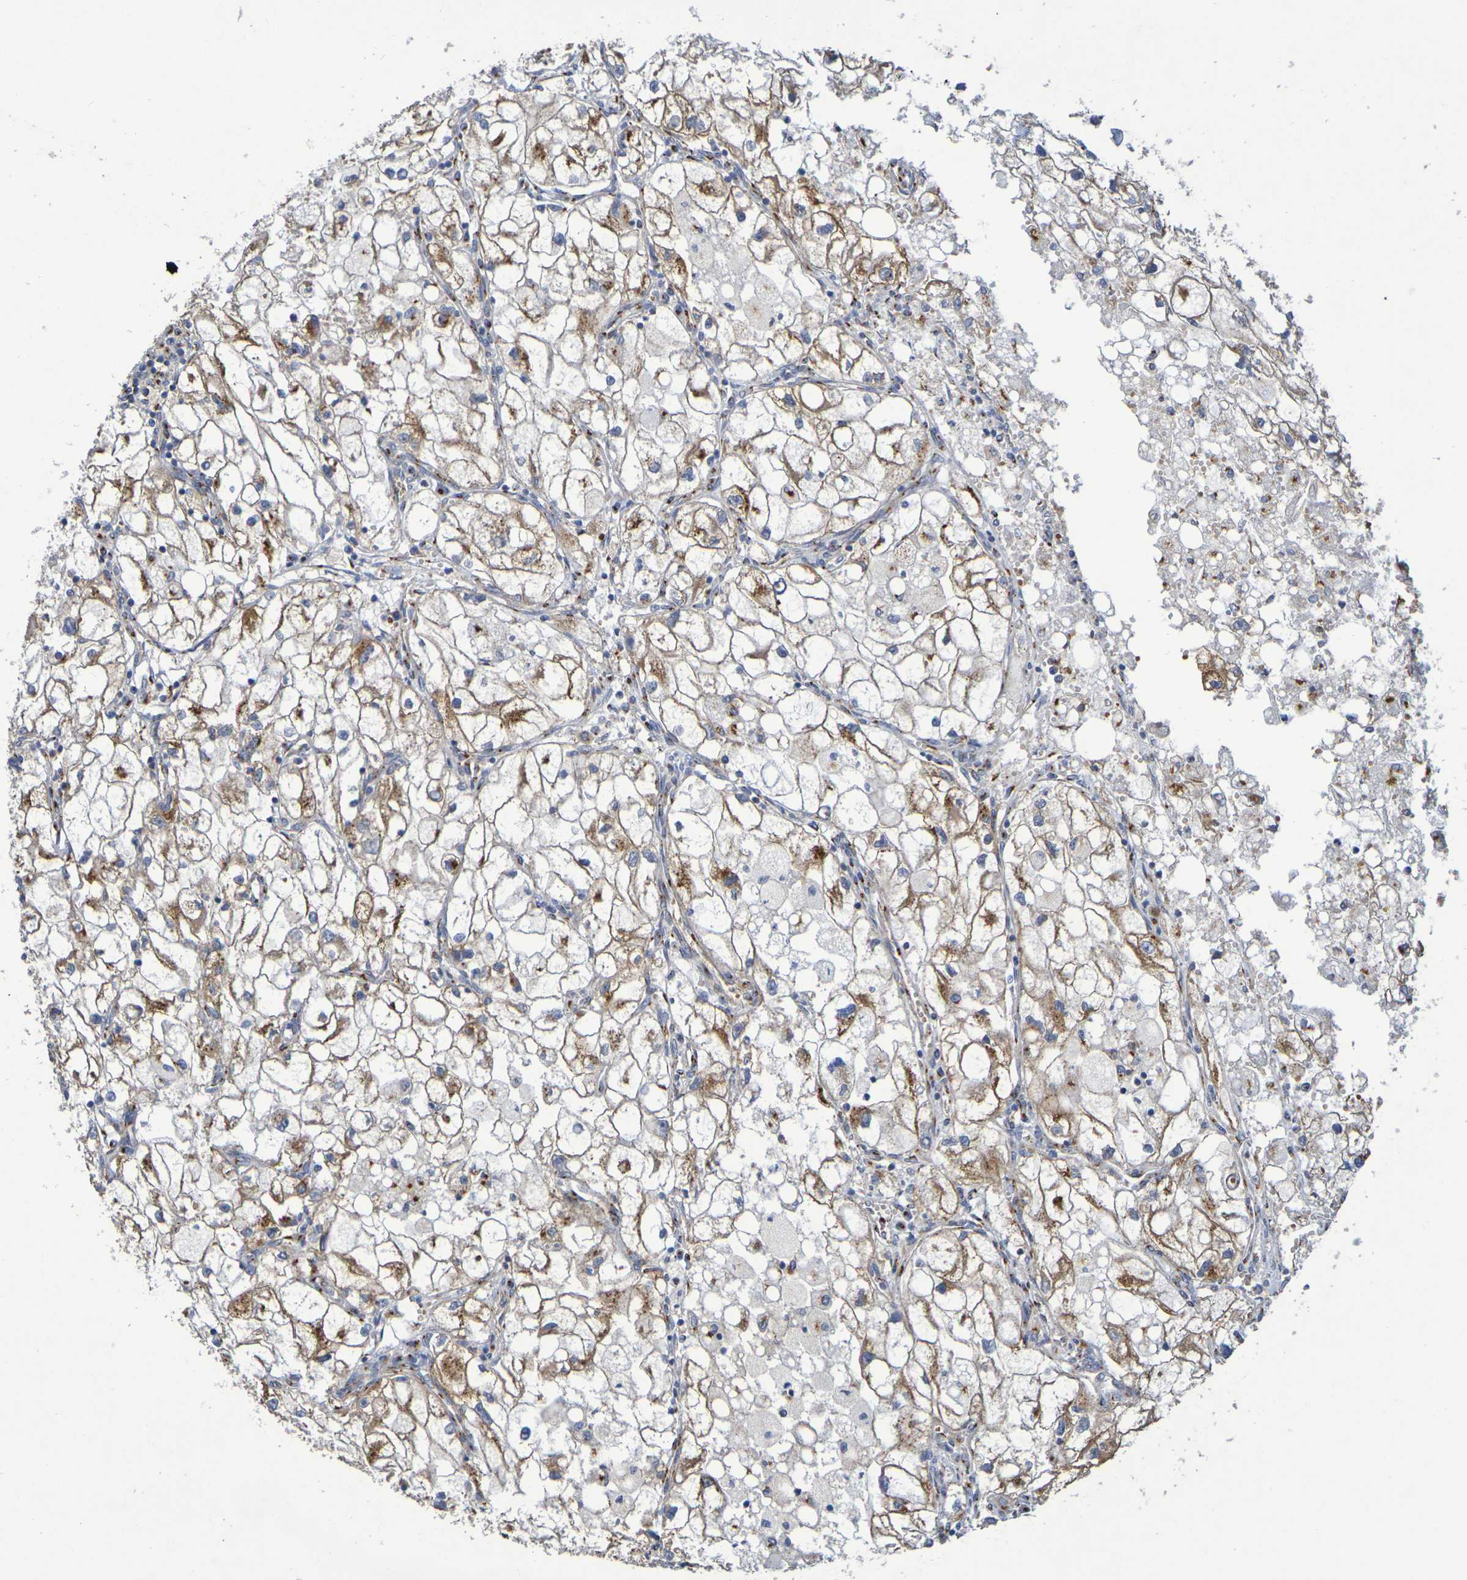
{"staining": {"intensity": "moderate", "quantity": ">75%", "location": "cytoplasmic/membranous"}, "tissue": "renal cancer", "cell_type": "Tumor cells", "image_type": "cancer", "snomed": [{"axis": "morphology", "description": "Adenocarcinoma, NOS"}, {"axis": "topography", "description": "Kidney"}], "caption": "This is a photomicrograph of immunohistochemistry (IHC) staining of renal cancer, which shows moderate positivity in the cytoplasmic/membranous of tumor cells.", "gene": "DCP2", "patient": {"sex": "female", "age": 70}}